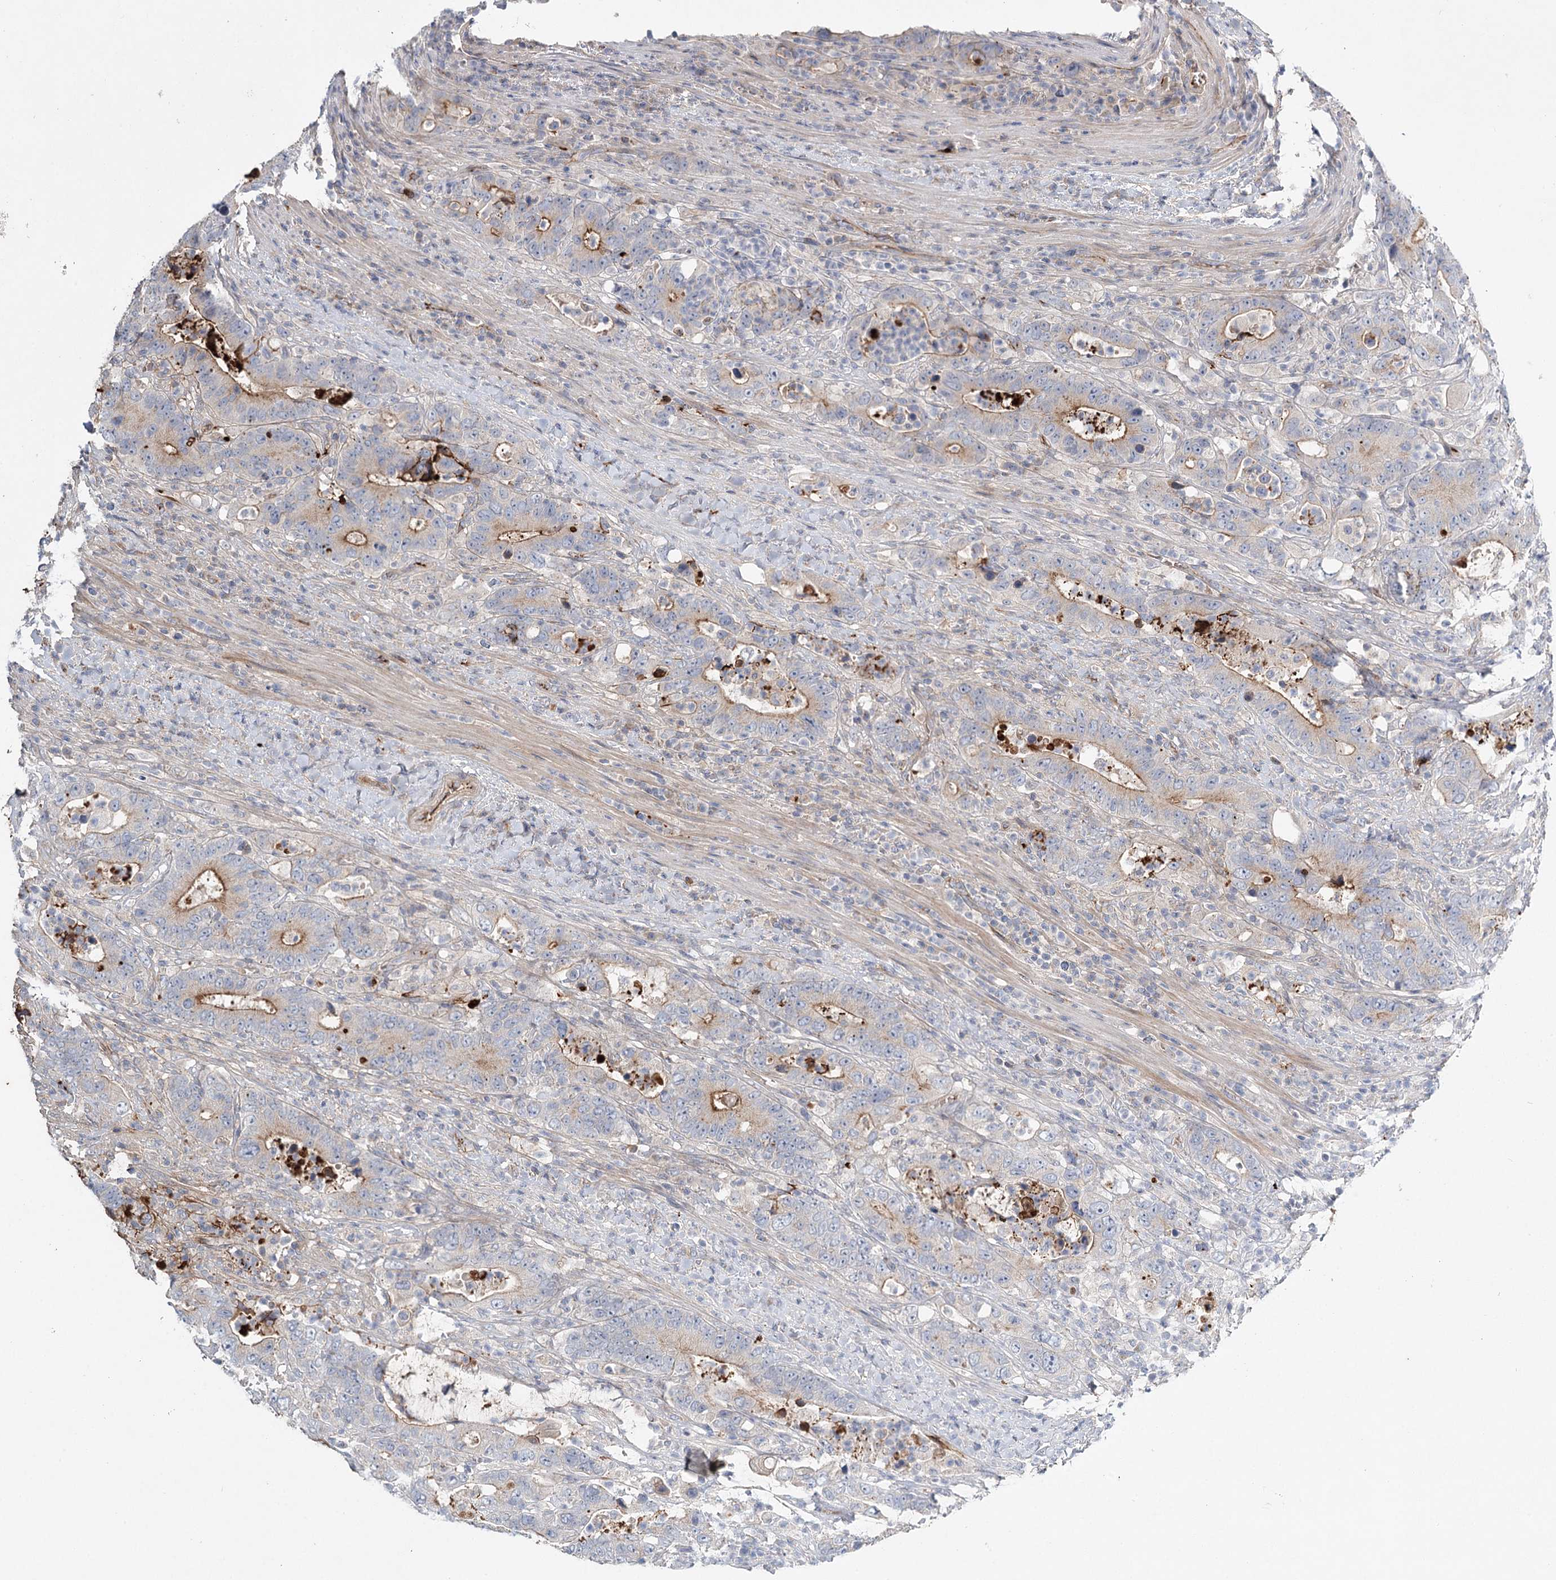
{"staining": {"intensity": "moderate", "quantity": "<25%", "location": "cytoplasmic/membranous"}, "tissue": "colorectal cancer", "cell_type": "Tumor cells", "image_type": "cancer", "snomed": [{"axis": "morphology", "description": "Adenocarcinoma, NOS"}, {"axis": "topography", "description": "Colon"}], "caption": "Approximately <25% of tumor cells in colorectal cancer show moderate cytoplasmic/membranous protein positivity as visualized by brown immunohistochemical staining.", "gene": "ALKBH8", "patient": {"sex": "female", "age": 75}}